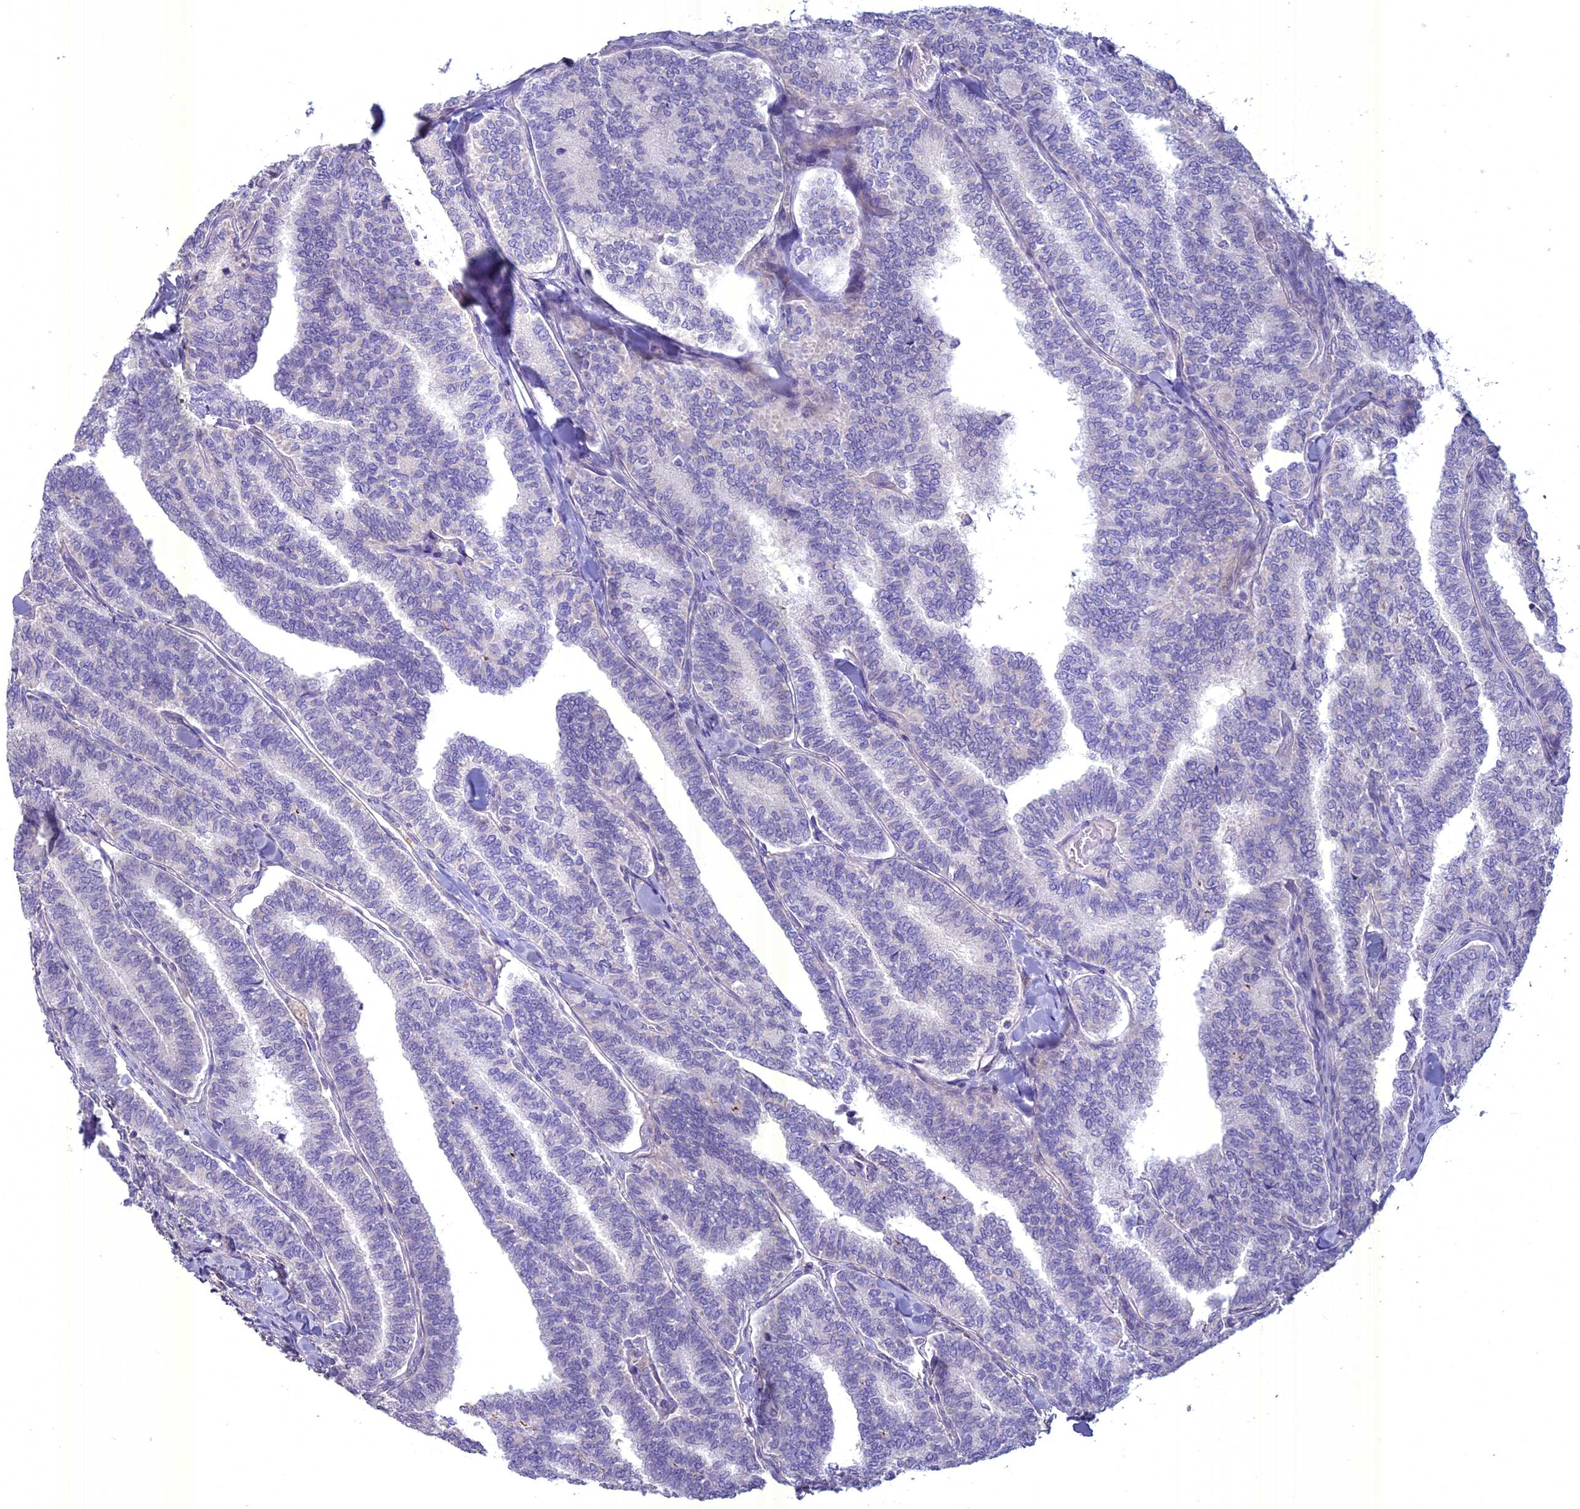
{"staining": {"intensity": "negative", "quantity": "none", "location": "none"}, "tissue": "thyroid cancer", "cell_type": "Tumor cells", "image_type": "cancer", "snomed": [{"axis": "morphology", "description": "Papillary adenocarcinoma, NOS"}, {"axis": "topography", "description": "Thyroid gland"}], "caption": "IHC of thyroid cancer (papillary adenocarcinoma) exhibits no expression in tumor cells.", "gene": "SPHKAP", "patient": {"sex": "female", "age": 35}}